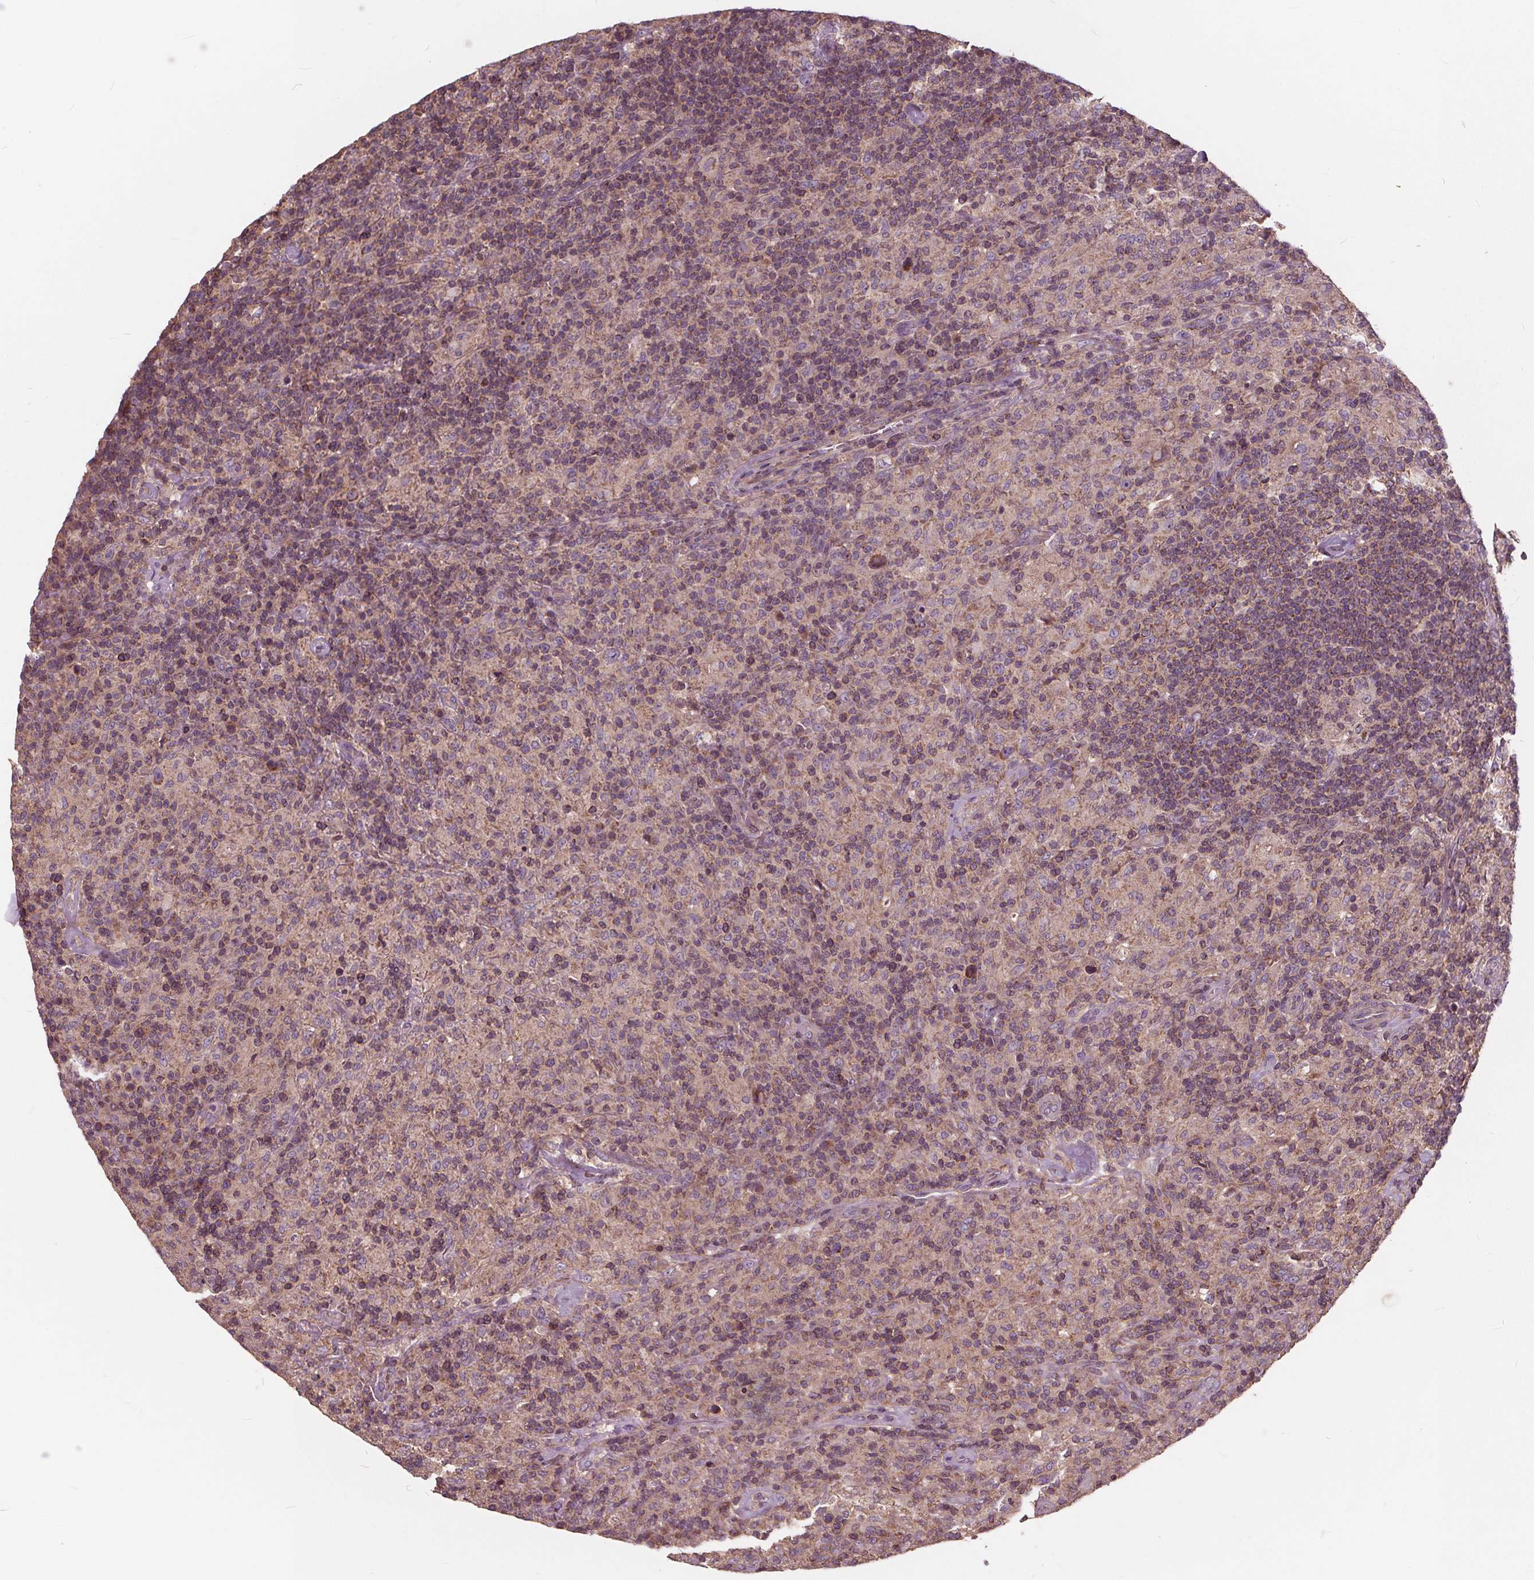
{"staining": {"intensity": "weak", "quantity": "<25%", "location": "cytoplasmic/membranous"}, "tissue": "lymphoma", "cell_type": "Tumor cells", "image_type": "cancer", "snomed": [{"axis": "morphology", "description": "Hodgkin's disease, NOS"}, {"axis": "topography", "description": "Lymph node"}], "caption": "This micrograph is of lymphoma stained with immunohistochemistry (IHC) to label a protein in brown with the nuclei are counter-stained blue. There is no staining in tumor cells.", "gene": "ORAI2", "patient": {"sex": "male", "age": 70}}